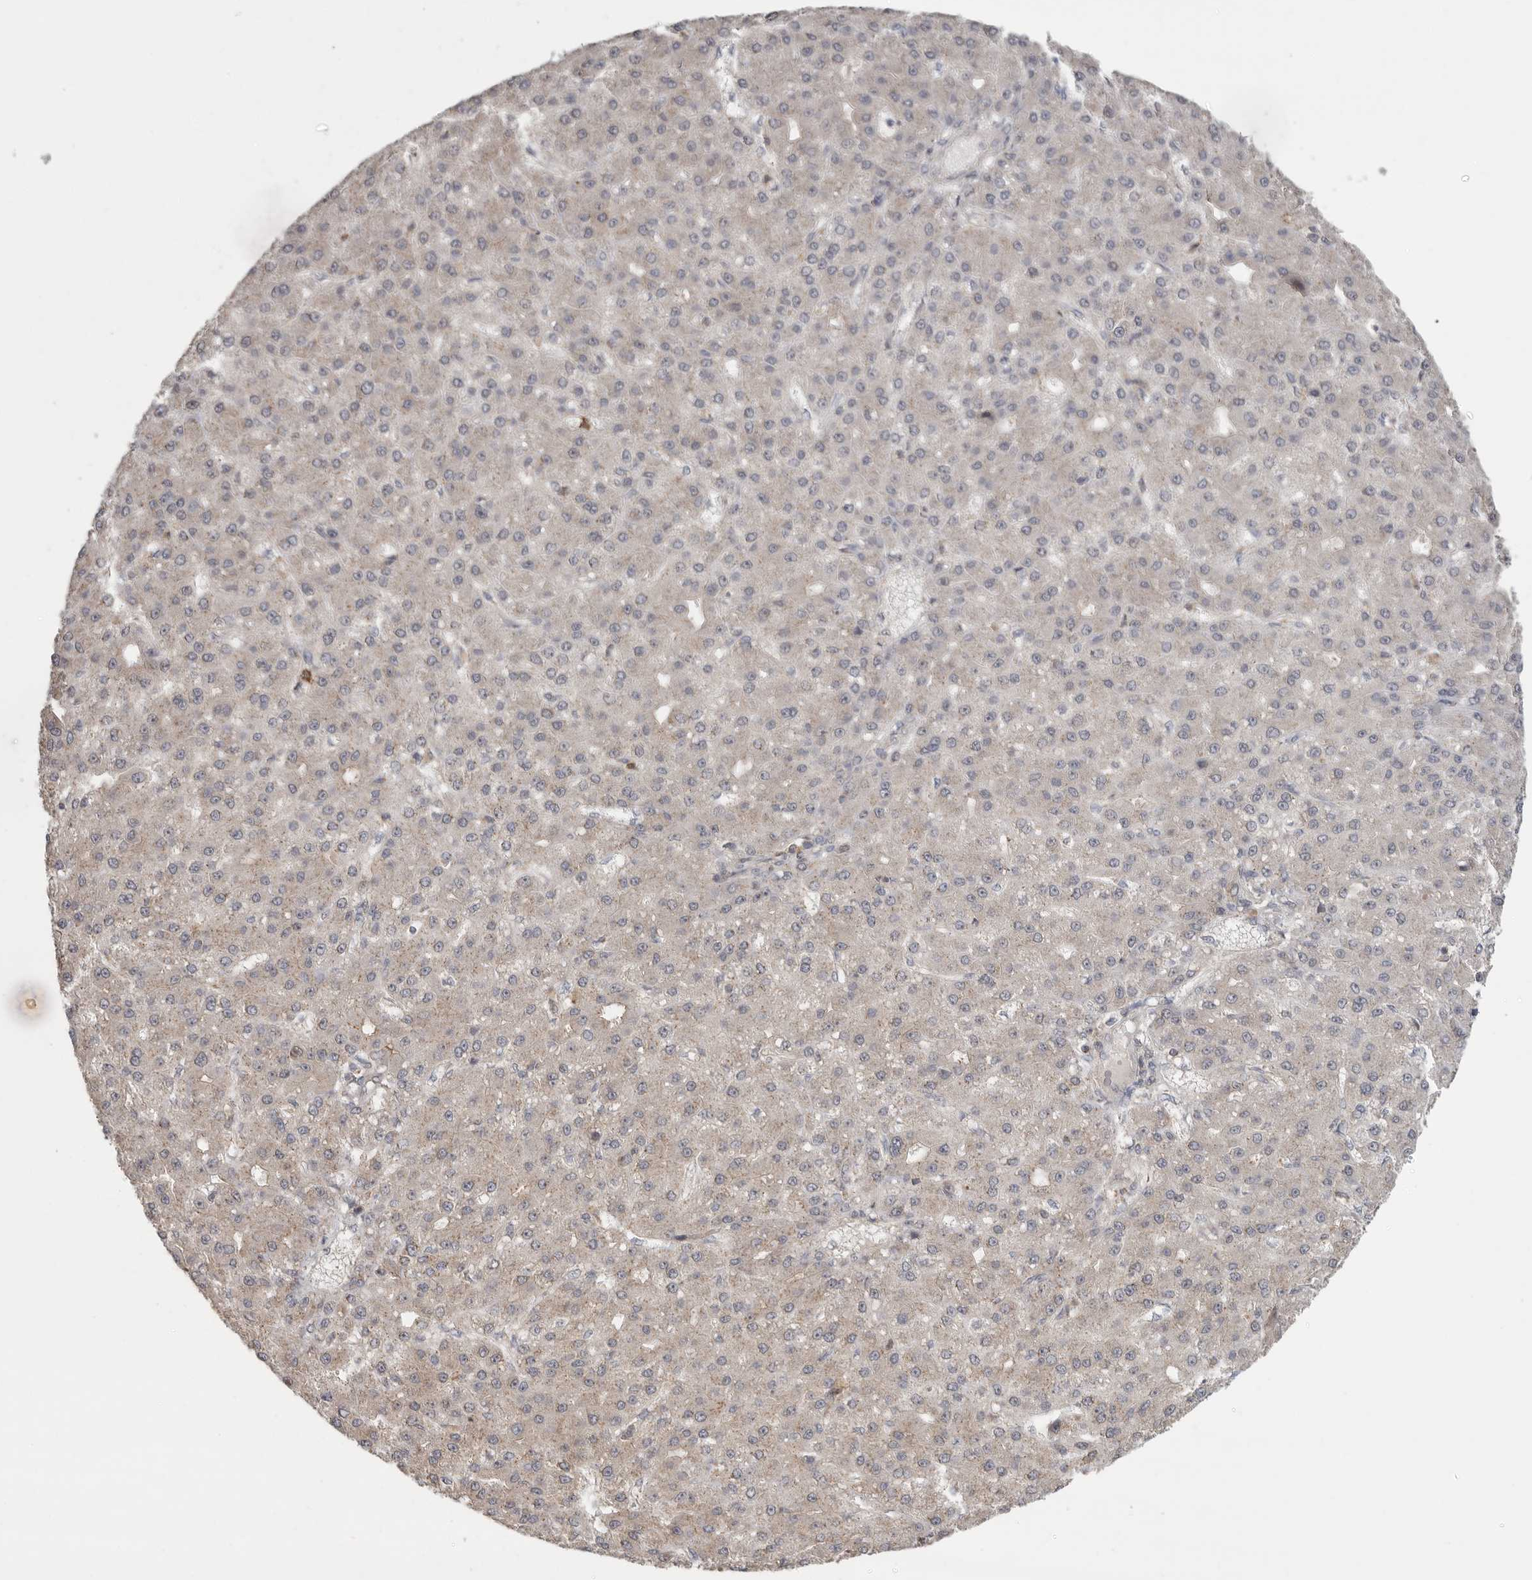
{"staining": {"intensity": "weak", "quantity": "<25%", "location": "cytoplasmic/membranous"}, "tissue": "liver cancer", "cell_type": "Tumor cells", "image_type": "cancer", "snomed": [{"axis": "morphology", "description": "Carcinoma, Hepatocellular, NOS"}, {"axis": "topography", "description": "Liver"}], "caption": "This is a histopathology image of immunohistochemistry (IHC) staining of liver hepatocellular carcinoma, which shows no positivity in tumor cells.", "gene": "KLK5", "patient": {"sex": "male", "age": 67}}